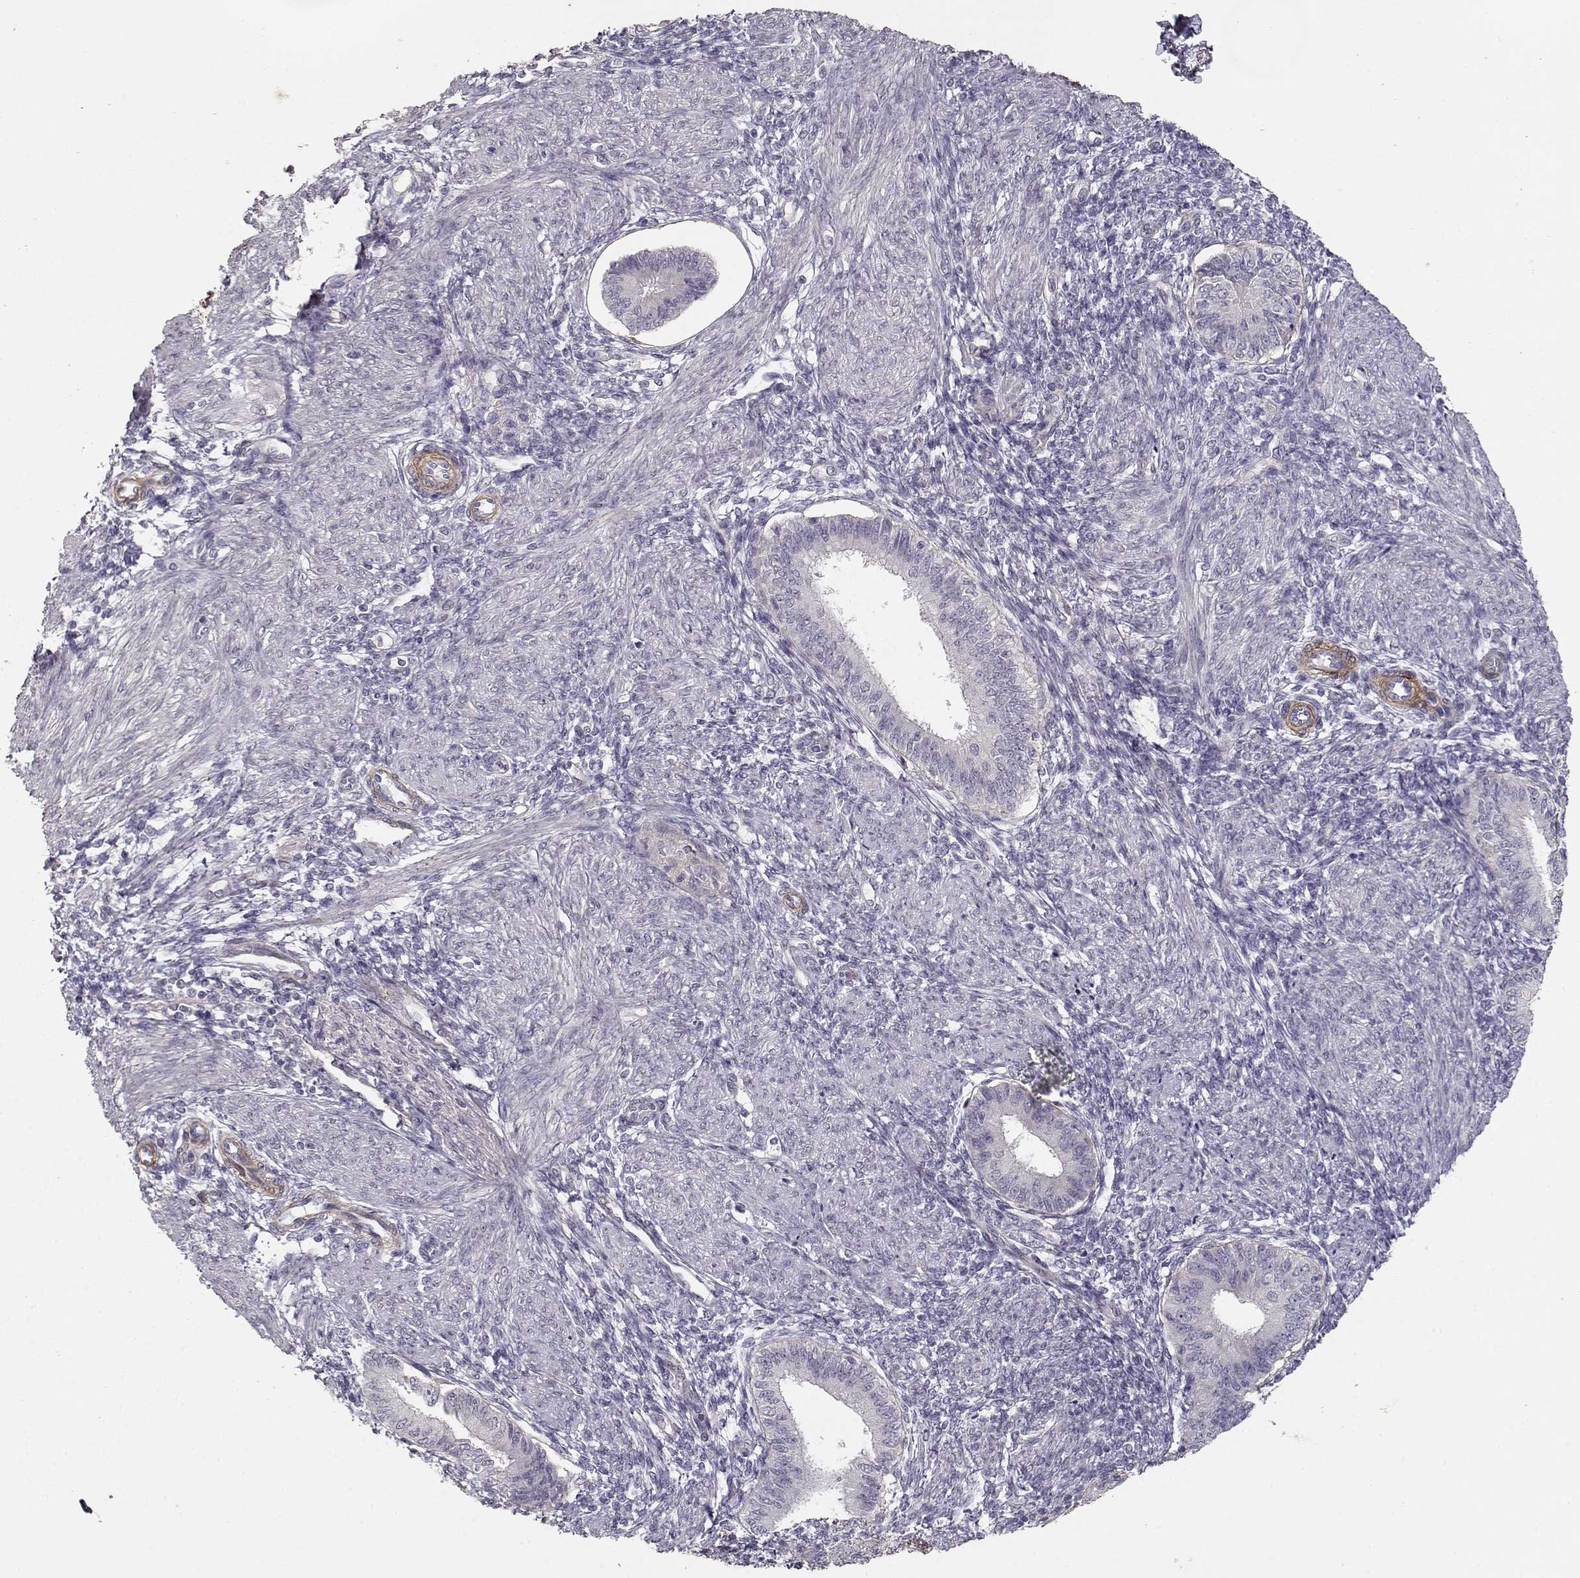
{"staining": {"intensity": "negative", "quantity": "none", "location": "none"}, "tissue": "endometrium", "cell_type": "Cells in endometrial stroma", "image_type": "normal", "snomed": [{"axis": "morphology", "description": "Normal tissue, NOS"}, {"axis": "topography", "description": "Endometrium"}], "caption": "The immunohistochemistry (IHC) histopathology image has no significant expression in cells in endometrial stroma of endometrium.", "gene": "LAMA5", "patient": {"sex": "female", "age": 39}}